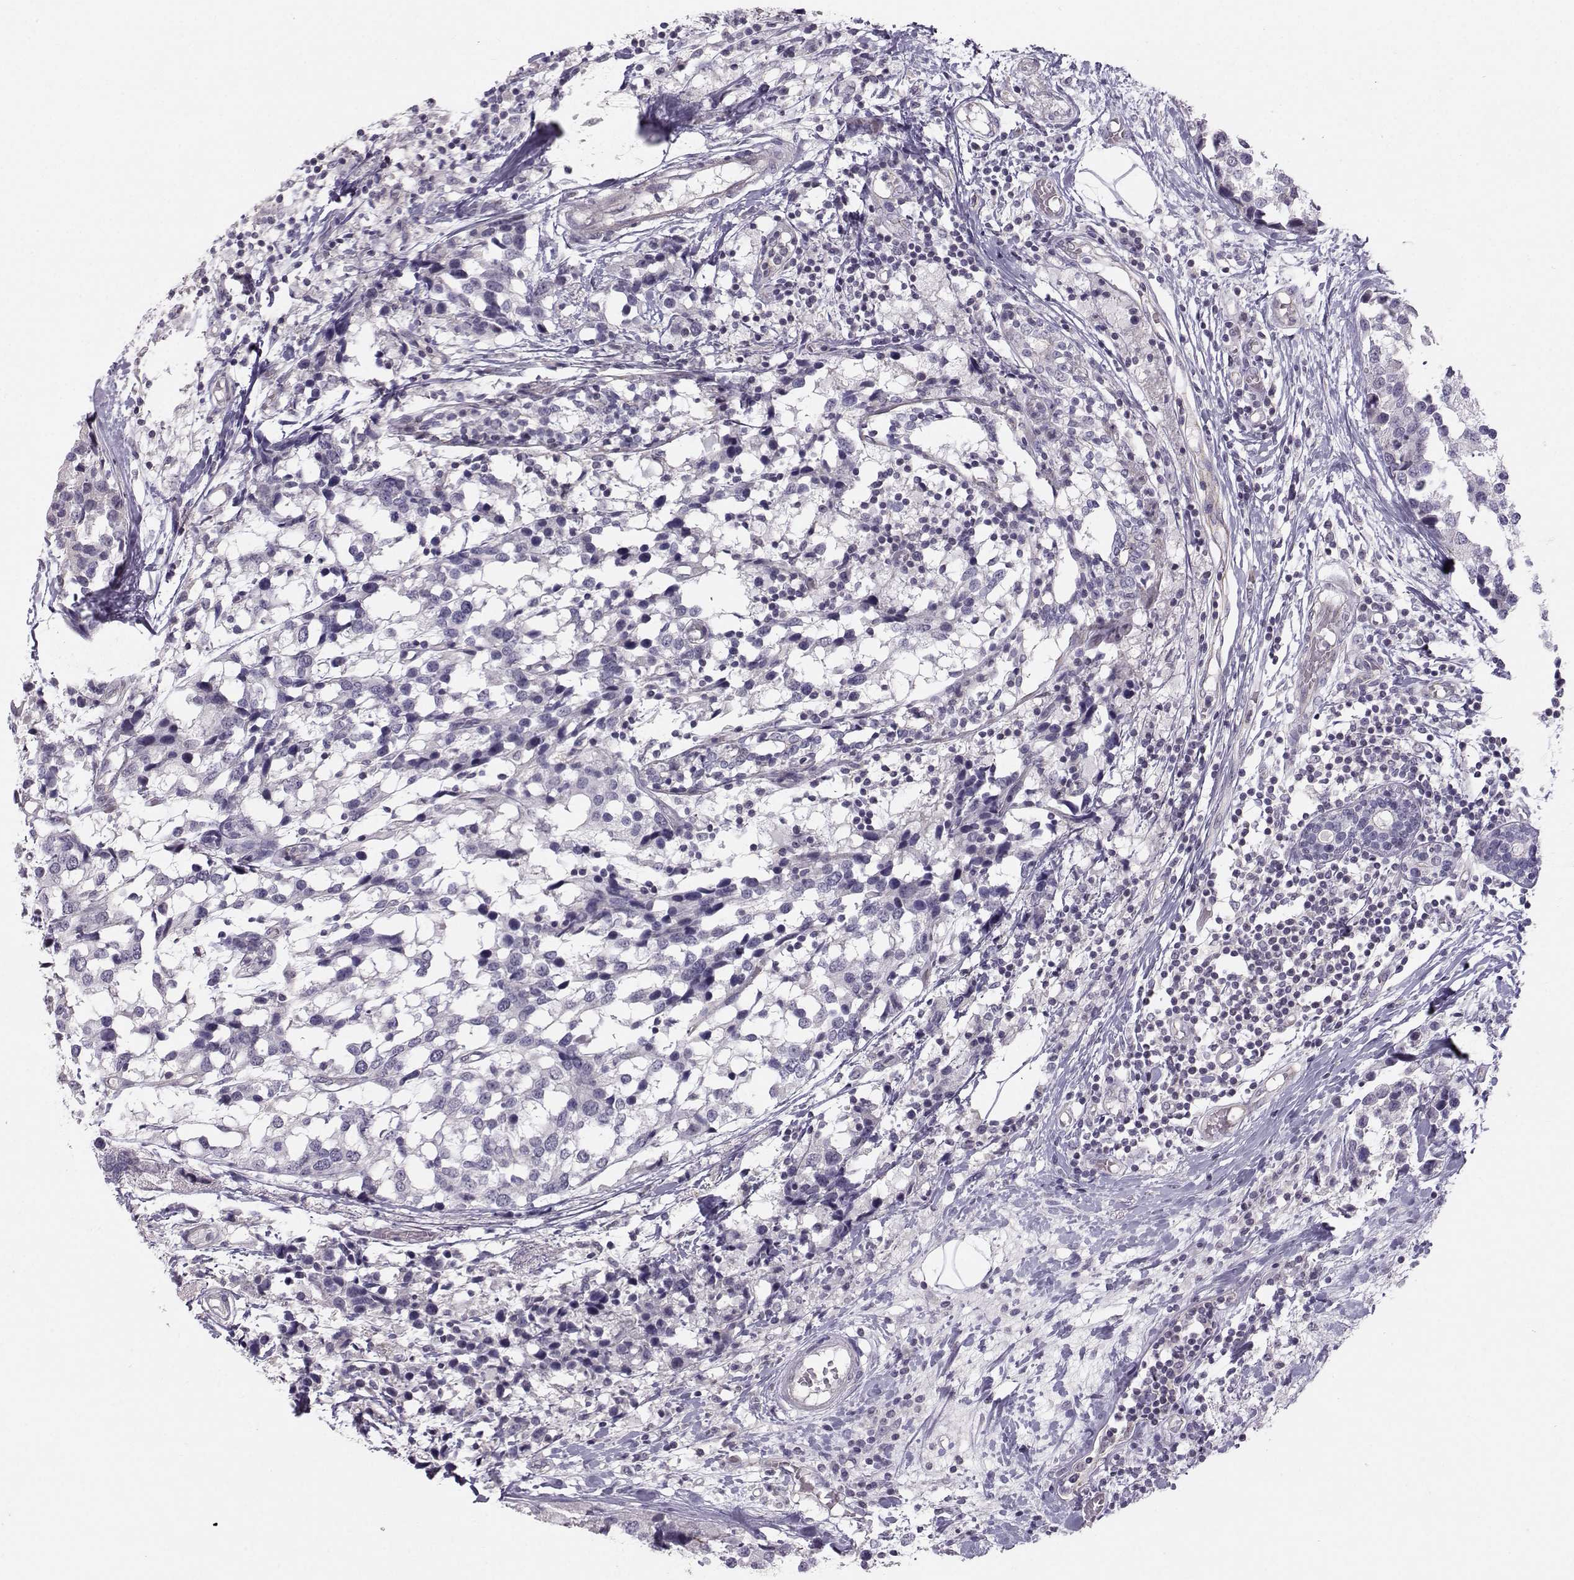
{"staining": {"intensity": "weak", "quantity": "<25%", "location": "cytoplasmic/membranous"}, "tissue": "breast cancer", "cell_type": "Tumor cells", "image_type": "cancer", "snomed": [{"axis": "morphology", "description": "Lobular carcinoma"}, {"axis": "topography", "description": "Breast"}], "caption": "This is an immunohistochemistry (IHC) micrograph of human lobular carcinoma (breast). There is no expression in tumor cells.", "gene": "MAST1", "patient": {"sex": "female", "age": 59}}